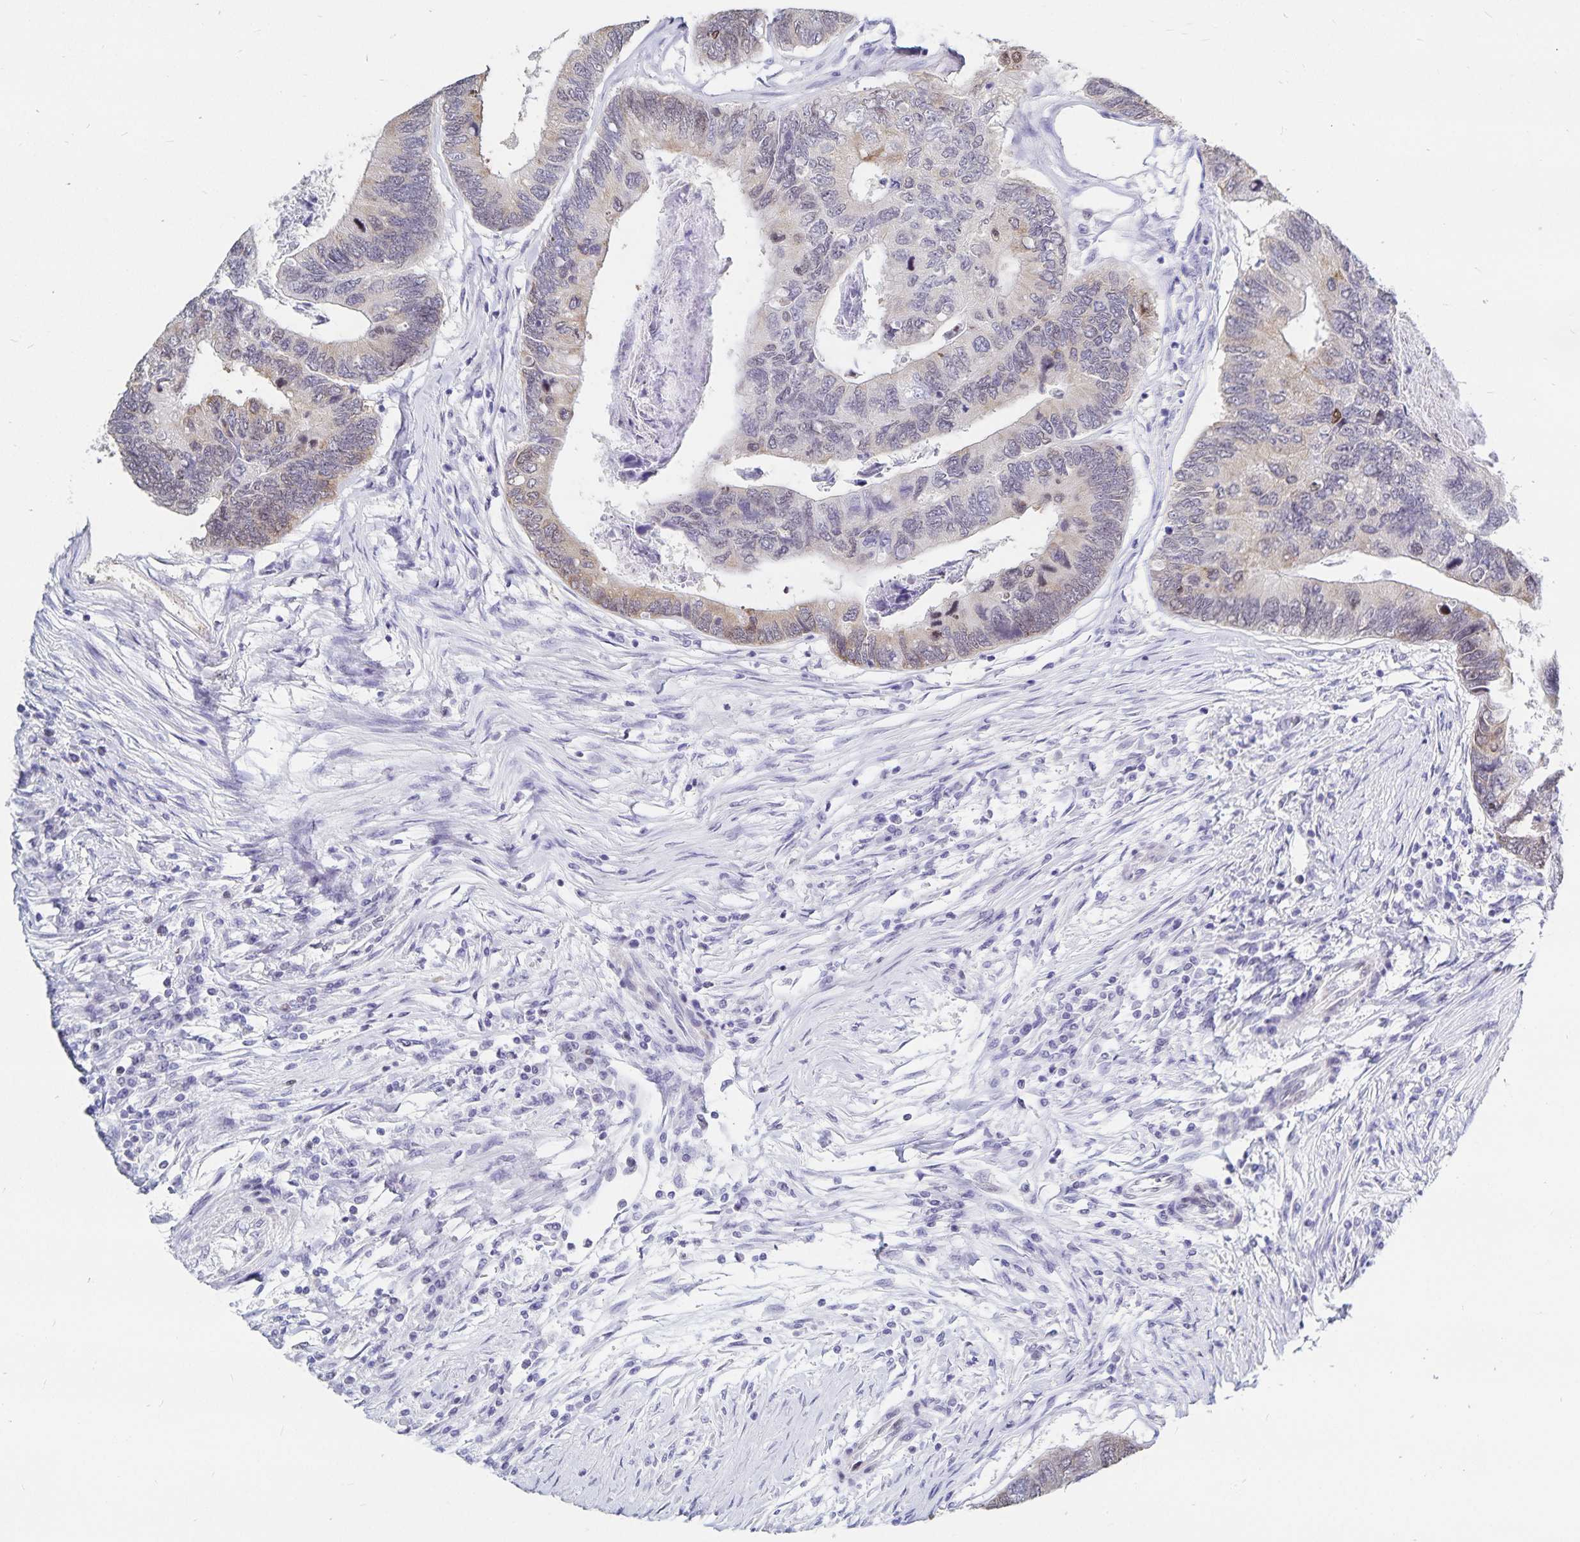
{"staining": {"intensity": "weak", "quantity": "<25%", "location": "cytoplasmic/membranous"}, "tissue": "colorectal cancer", "cell_type": "Tumor cells", "image_type": "cancer", "snomed": [{"axis": "morphology", "description": "Adenocarcinoma, NOS"}, {"axis": "topography", "description": "Colon"}], "caption": "IHC photomicrograph of neoplastic tissue: human colorectal adenocarcinoma stained with DAB (3,3'-diaminobenzidine) demonstrates no significant protein expression in tumor cells.", "gene": "HMGB3", "patient": {"sex": "female", "age": 67}}